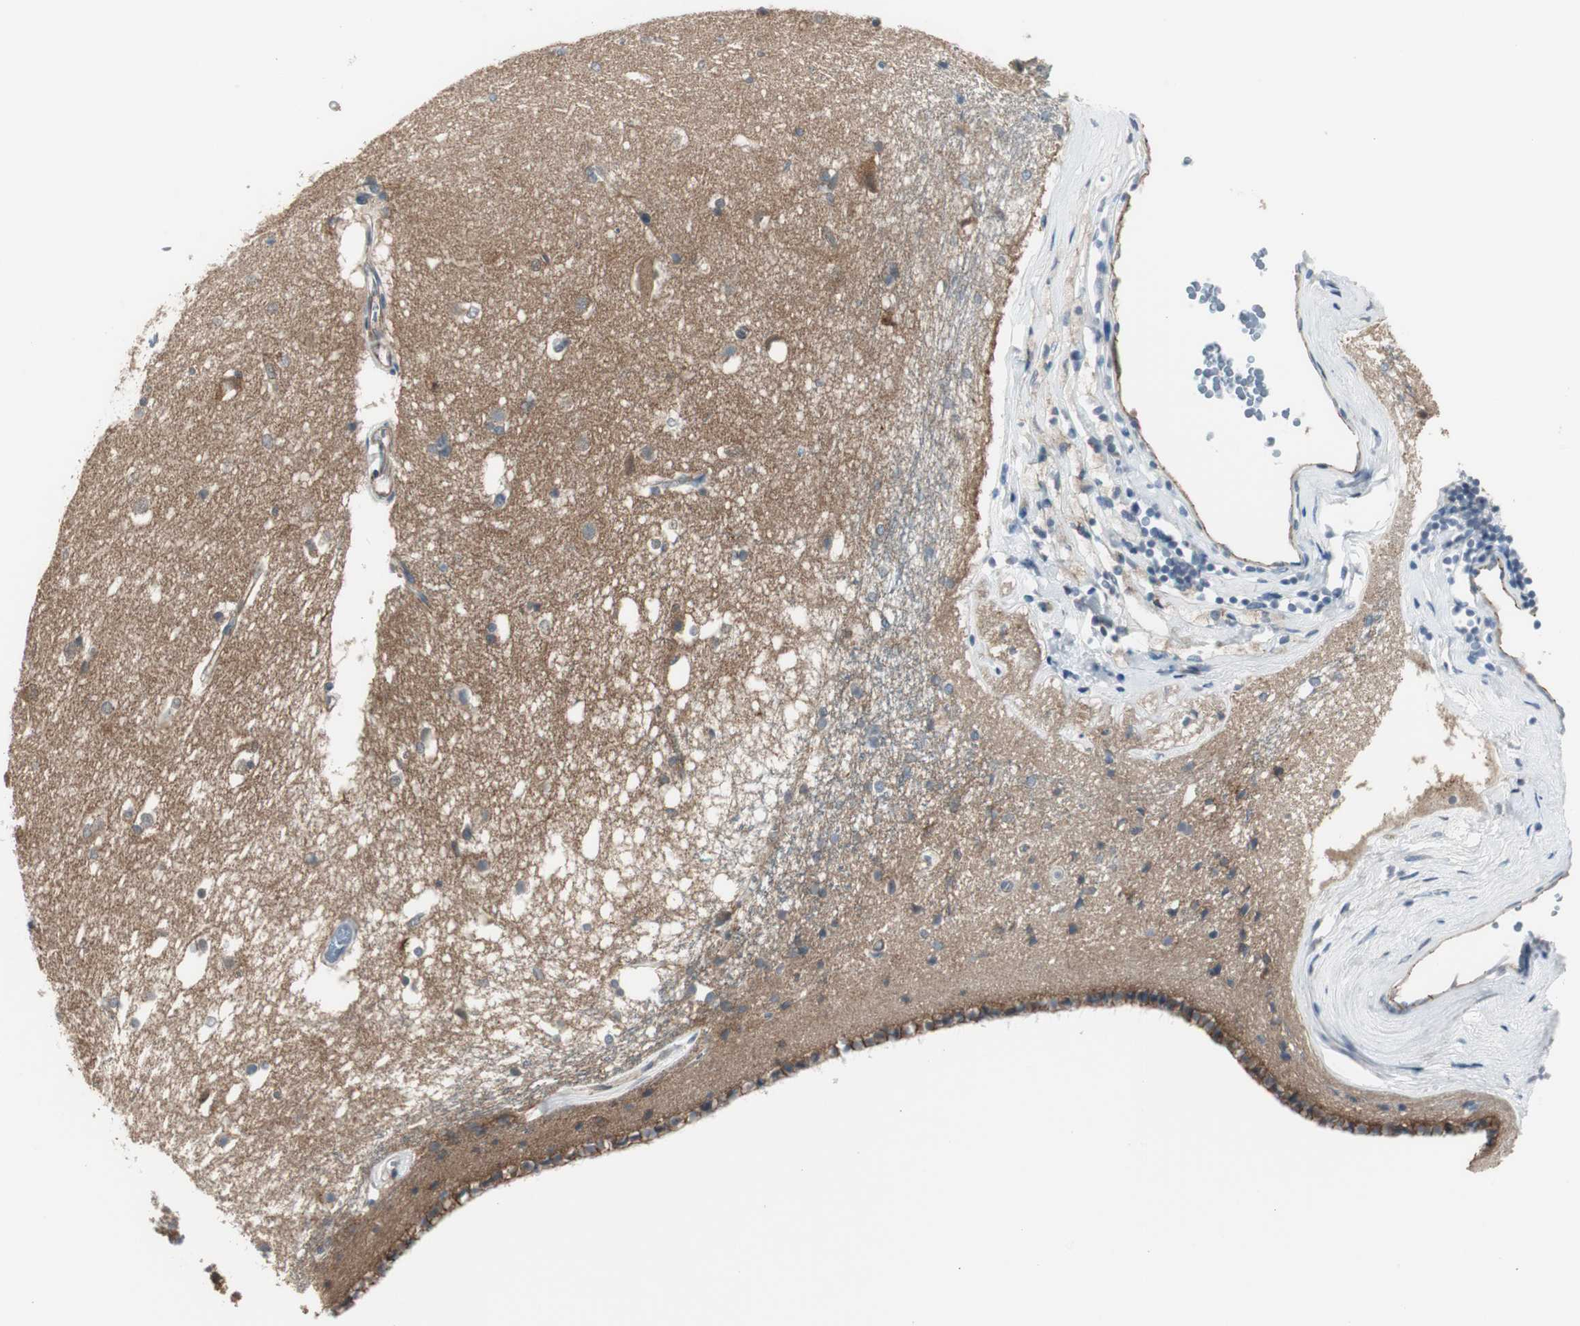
{"staining": {"intensity": "strong", "quantity": "<25%", "location": "cytoplasmic/membranous"}, "tissue": "caudate", "cell_type": "Glial cells", "image_type": "normal", "snomed": [{"axis": "morphology", "description": "Normal tissue, NOS"}, {"axis": "topography", "description": "Lateral ventricle wall"}], "caption": "Caudate stained for a protein exhibits strong cytoplasmic/membranous positivity in glial cells. Nuclei are stained in blue.", "gene": "STXBP4", "patient": {"sex": "female", "age": 19}}